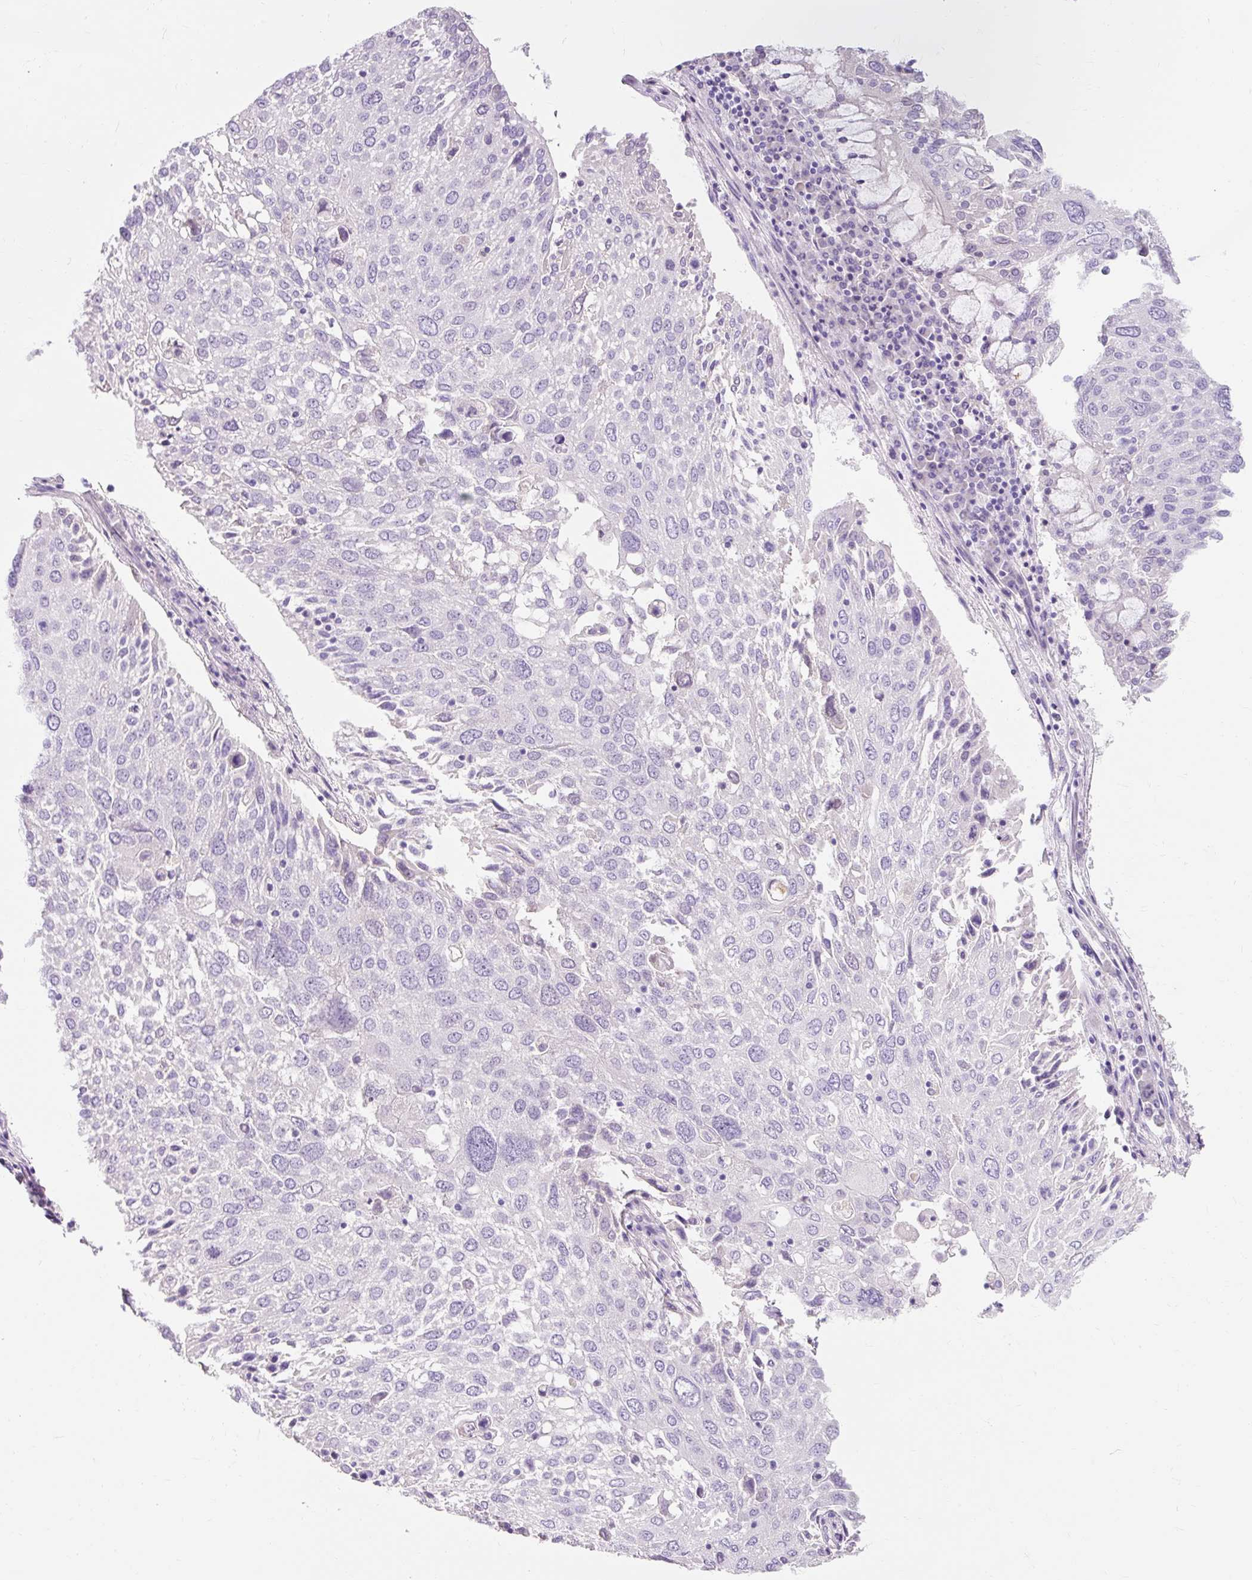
{"staining": {"intensity": "negative", "quantity": "none", "location": "none"}, "tissue": "lung cancer", "cell_type": "Tumor cells", "image_type": "cancer", "snomed": [{"axis": "morphology", "description": "Squamous cell carcinoma, NOS"}, {"axis": "topography", "description": "Lung"}], "caption": "Histopathology image shows no significant protein positivity in tumor cells of lung squamous cell carcinoma.", "gene": "TMEM213", "patient": {"sex": "male", "age": 65}}